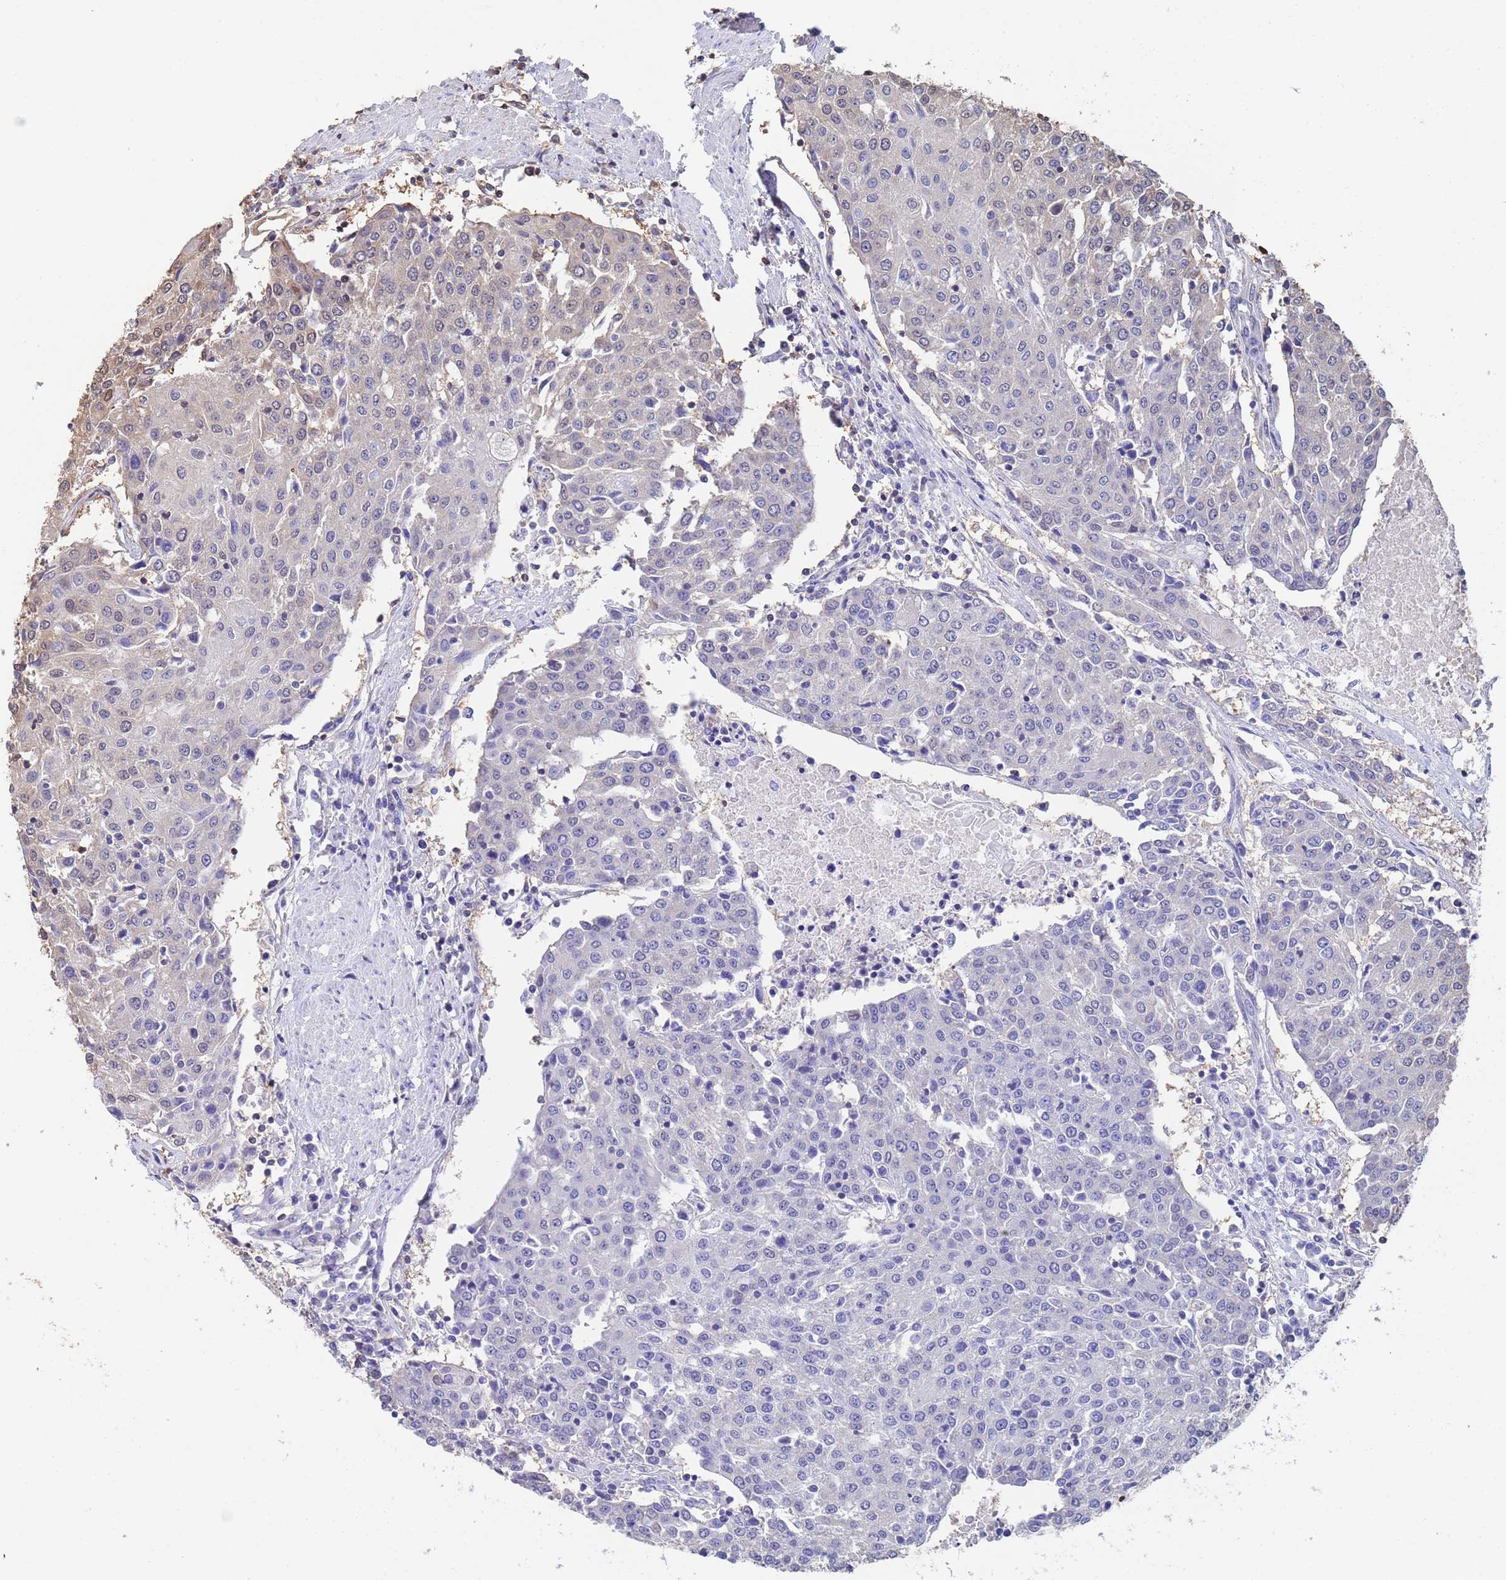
{"staining": {"intensity": "negative", "quantity": "none", "location": "none"}, "tissue": "urothelial cancer", "cell_type": "Tumor cells", "image_type": "cancer", "snomed": [{"axis": "morphology", "description": "Urothelial carcinoma, High grade"}, {"axis": "topography", "description": "Urinary bladder"}], "caption": "Tumor cells are negative for protein expression in human urothelial carcinoma (high-grade).", "gene": "SUMO4", "patient": {"sex": "female", "age": 85}}